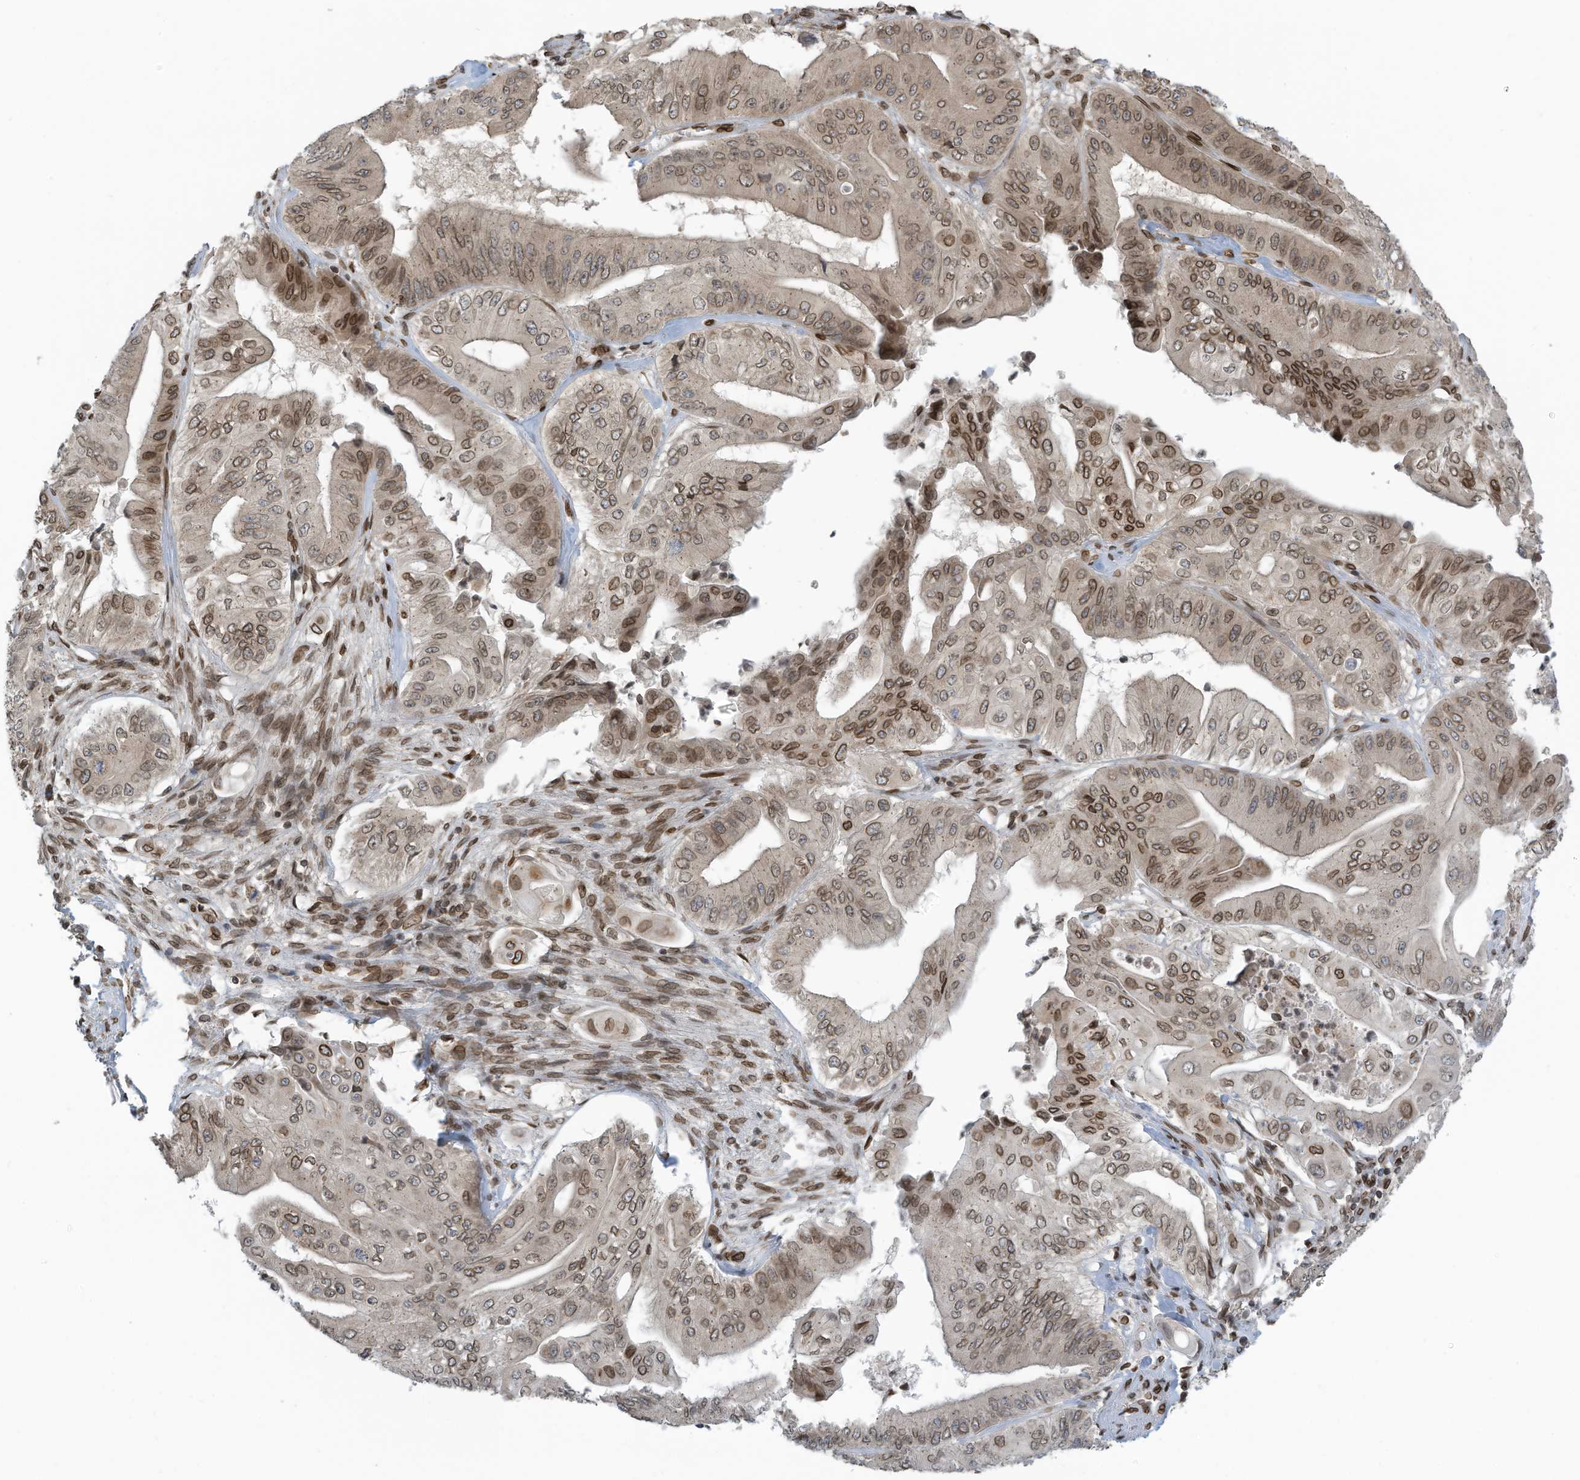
{"staining": {"intensity": "moderate", "quantity": ">75%", "location": "cytoplasmic/membranous,nuclear"}, "tissue": "pancreatic cancer", "cell_type": "Tumor cells", "image_type": "cancer", "snomed": [{"axis": "morphology", "description": "Adenocarcinoma, NOS"}, {"axis": "topography", "description": "Pancreas"}], "caption": "Tumor cells exhibit moderate cytoplasmic/membranous and nuclear positivity in approximately >75% of cells in pancreatic adenocarcinoma. (DAB (3,3'-diaminobenzidine) = brown stain, brightfield microscopy at high magnification).", "gene": "RABL3", "patient": {"sex": "female", "age": 77}}